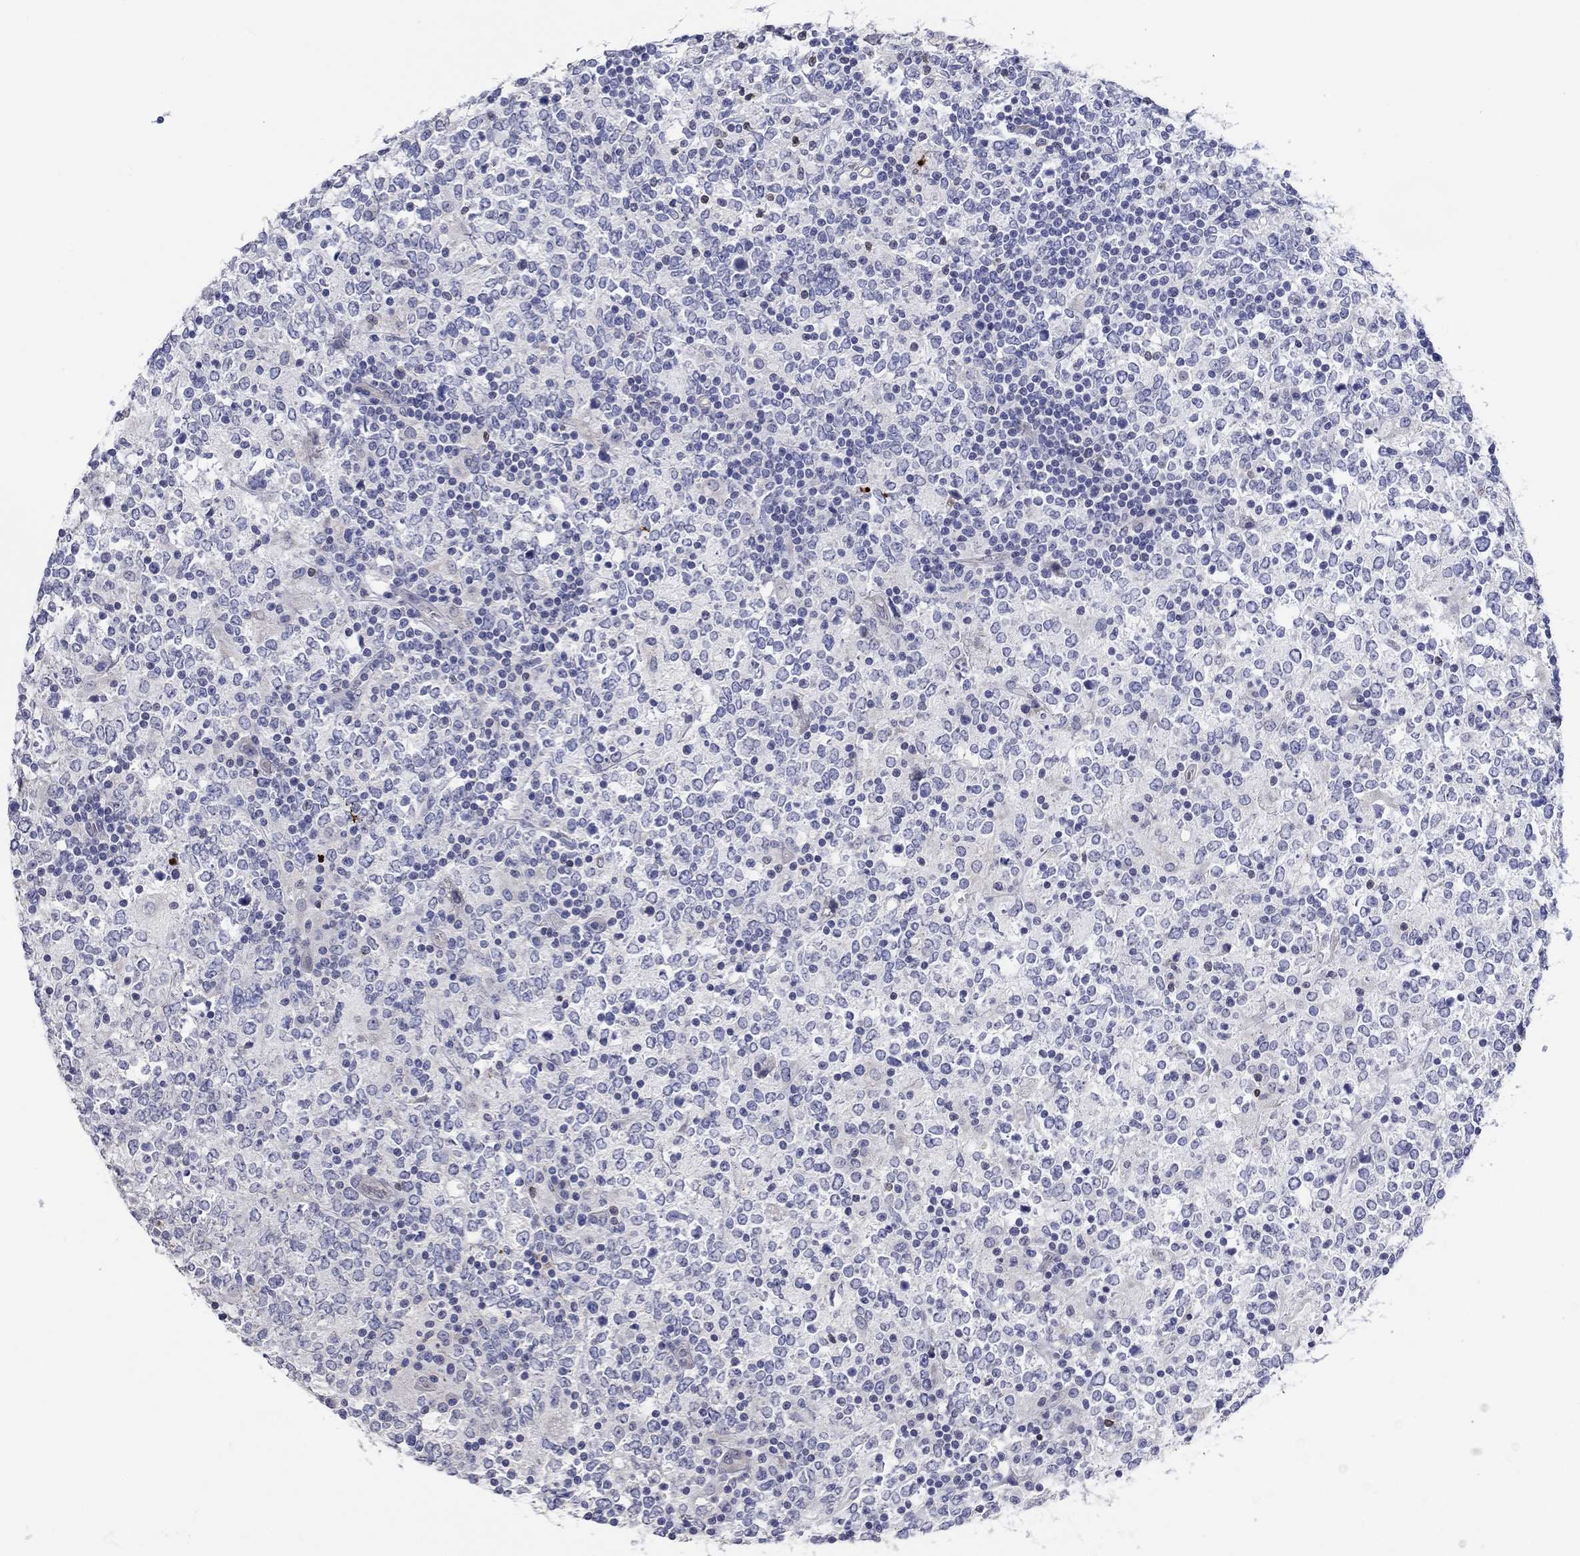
{"staining": {"intensity": "negative", "quantity": "none", "location": "none"}, "tissue": "lymphoma", "cell_type": "Tumor cells", "image_type": "cancer", "snomed": [{"axis": "morphology", "description": "Malignant lymphoma, non-Hodgkin's type, High grade"}, {"axis": "topography", "description": "Lymph node"}], "caption": "IHC micrograph of neoplastic tissue: malignant lymphoma, non-Hodgkin's type (high-grade) stained with DAB (3,3'-diaminobenzidine) reveals no significant protein staining in tumor cells.", "gene": "ERMP1", "patient": {"sex": "female", "age": 84}}